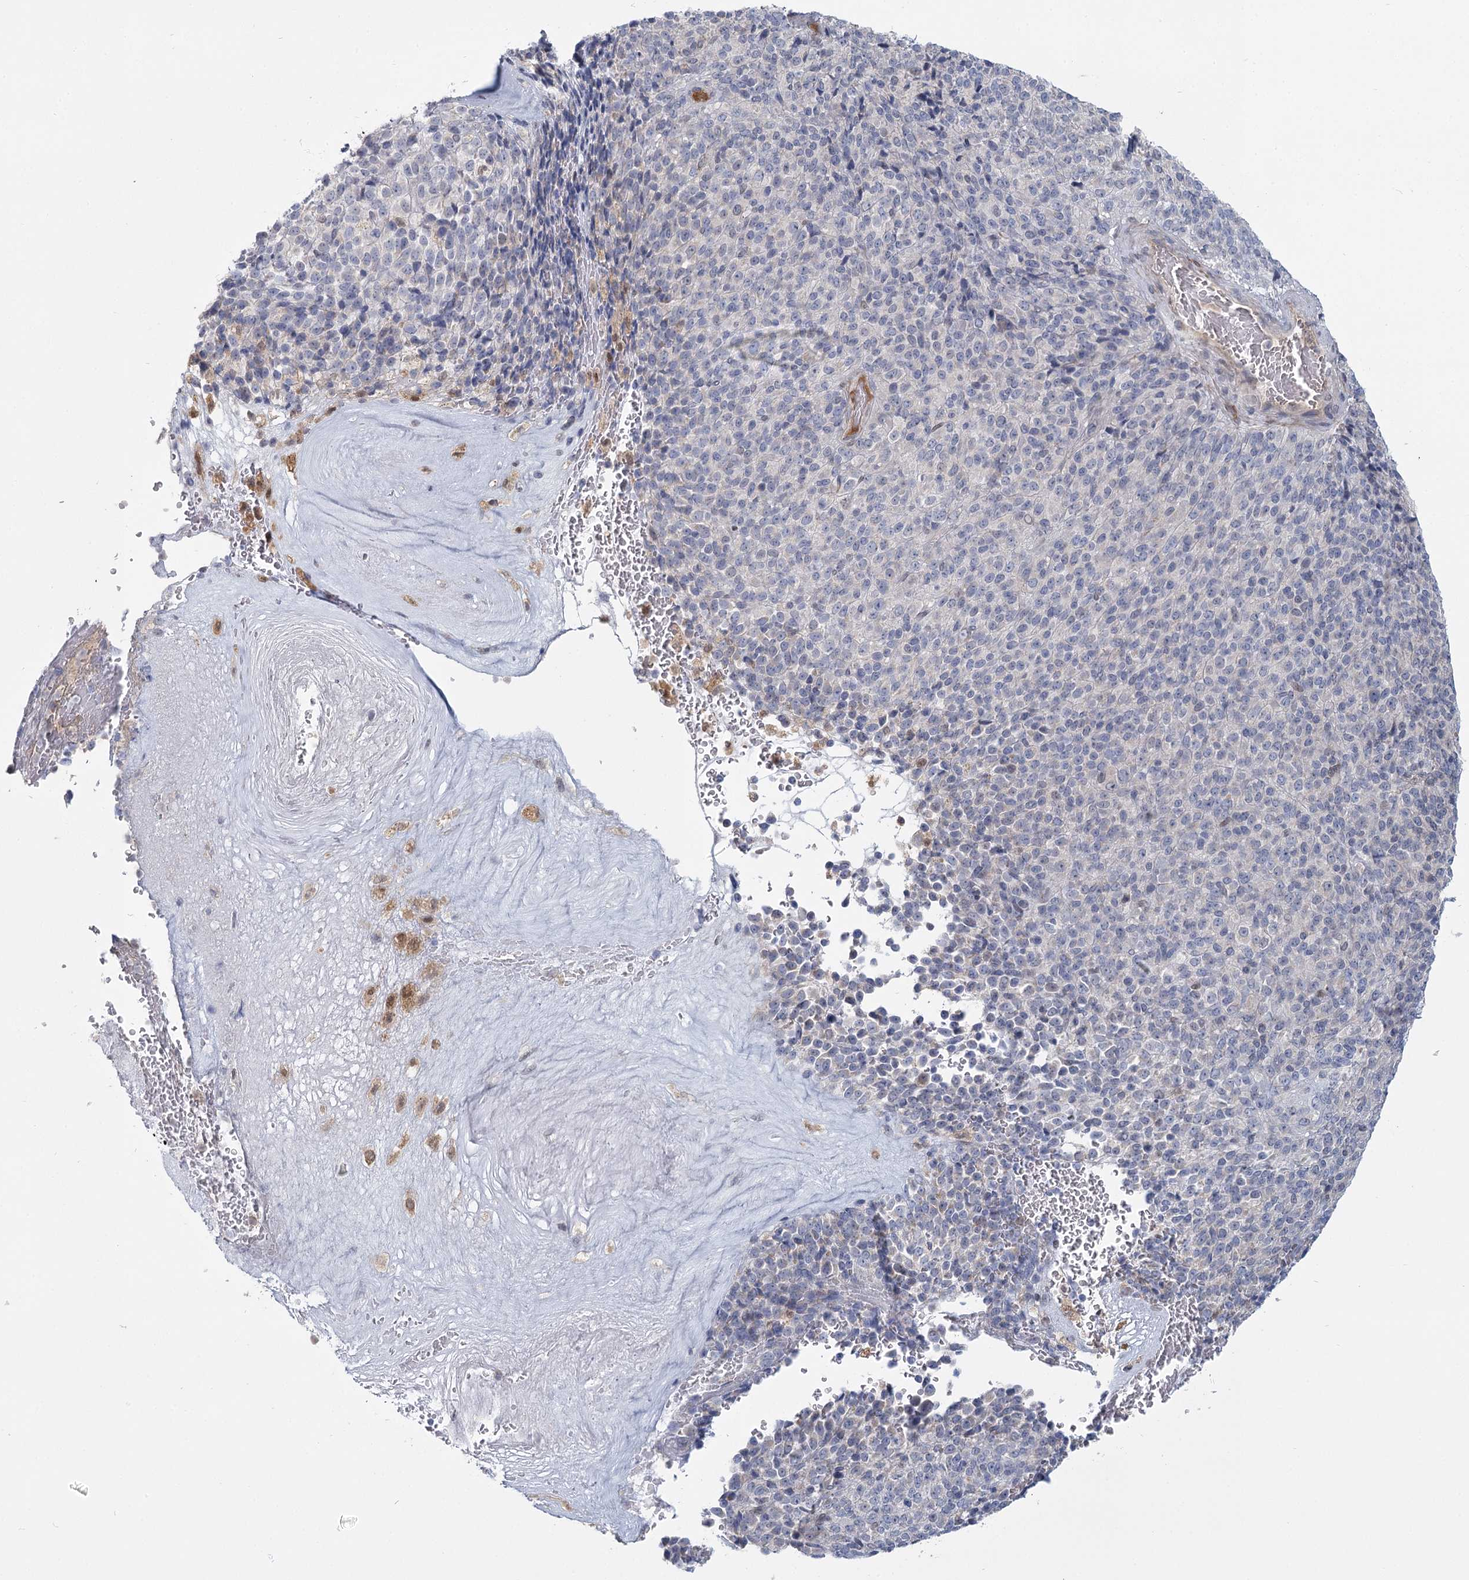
{"staining": {"intensity": "negative", "quantity": "none", "location": "none"}, "tissue": "melanoma", "cell_type": "Tumor cells", "image_type": "cancer", "snomed": [{"axis": "morphology", "description": "Malignant melanoma, Metastatic site"}, {"axis": "topography", "description": "Brain"}], "caption": "High magnification brightfield microscopy of malignant melanoma (metastatic site) stained with DAB (brown) and counterstained with hematoxylin (blue): tumor cells show no significant expression. The staining was performed using DAB (3,3'-diaminobenzidine) to visualize the protein expression in brown, while the nuclei were stained in blue with hematoxylin (Magnification: 20x).", "gene": "USP11", "patient": {"sex": "female", "age": 56}}